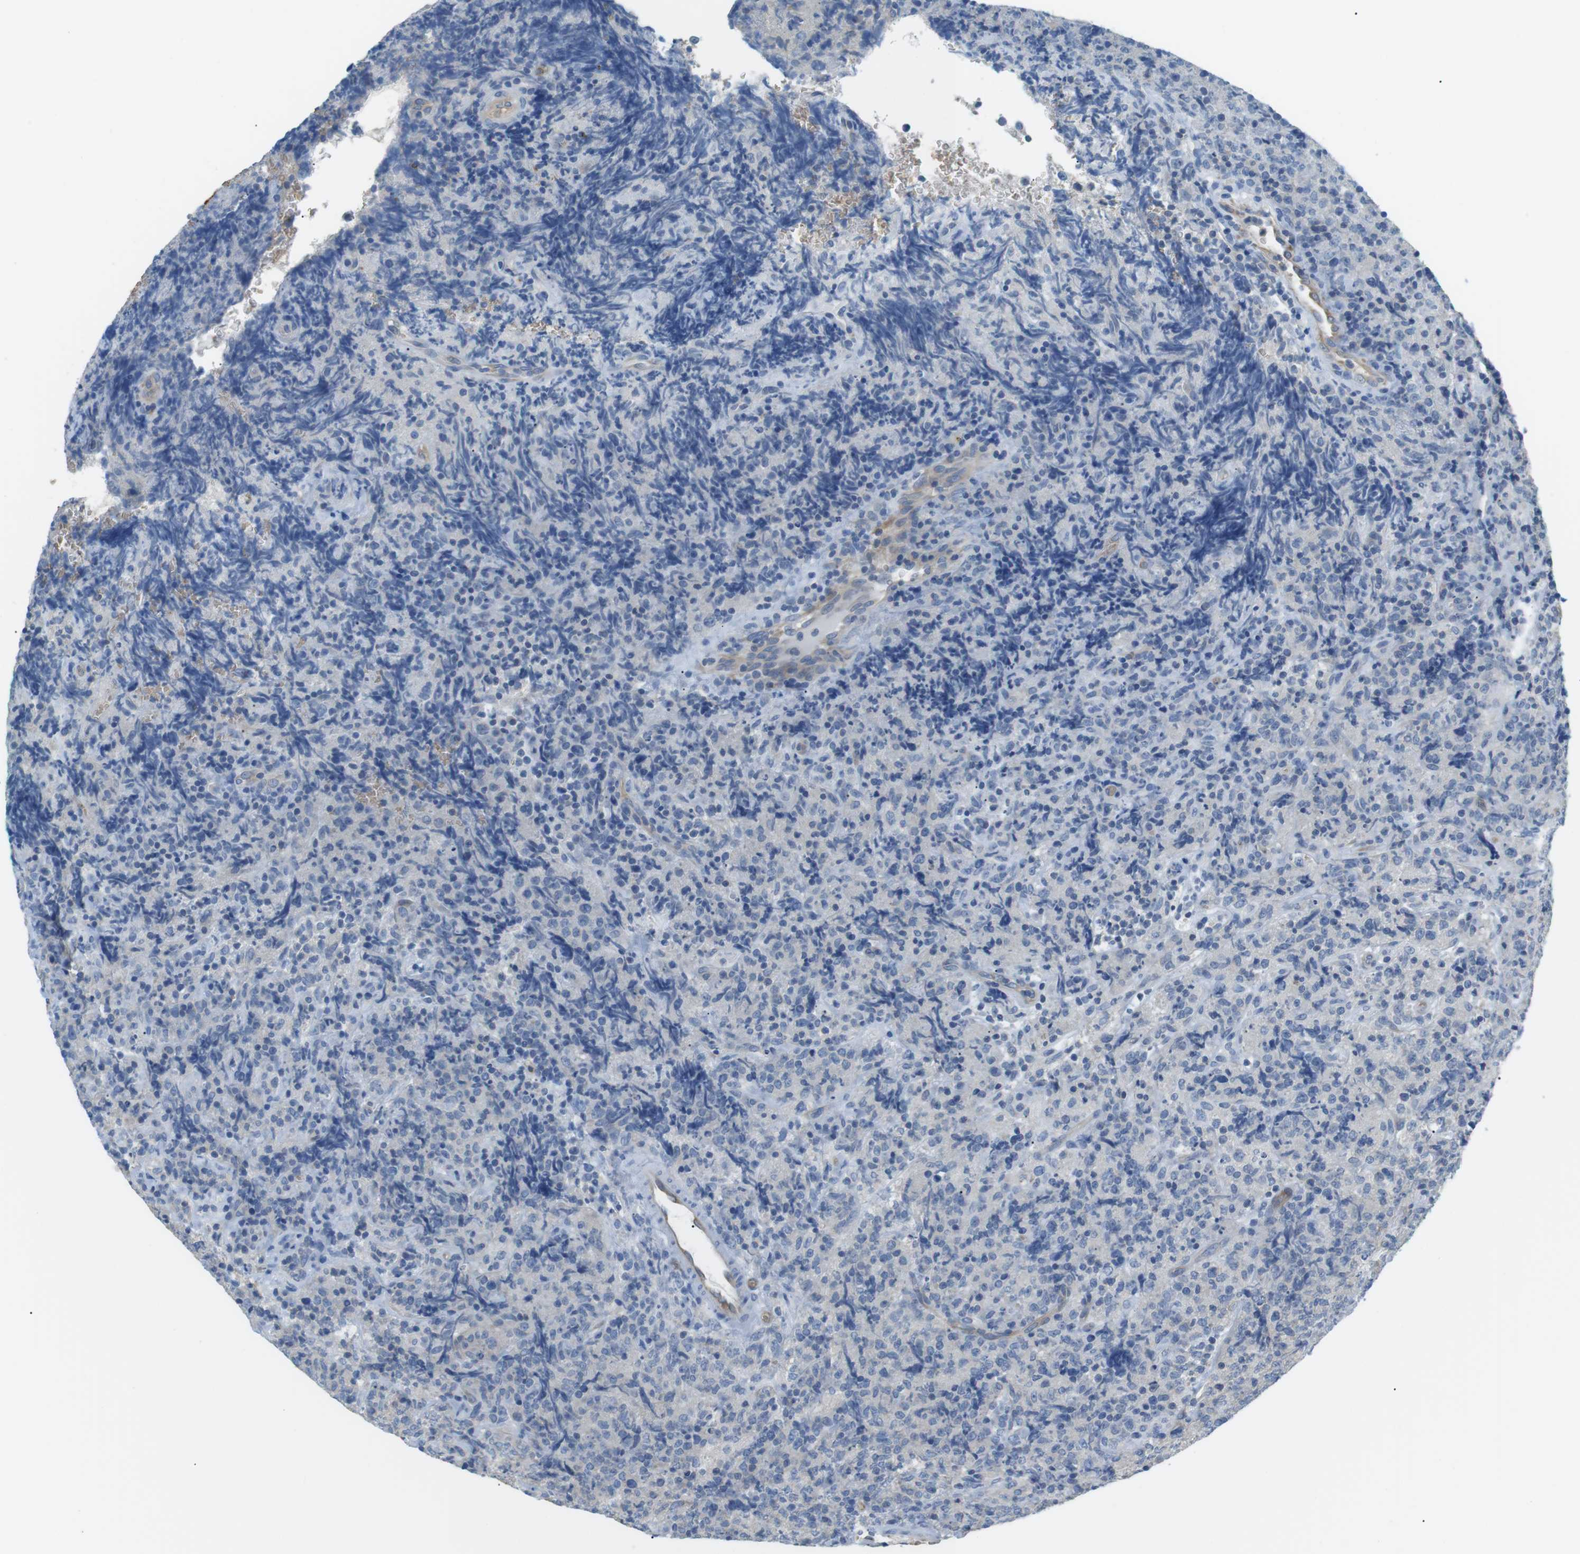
{"staining": {"intensity": "negative", "quantity": "none", "location": "none"}, "tissue": "lymphoma", "cell_type": "Tumor cells", "image_type": "cancer", "snomed": [{"axis": "morphology", "description": "Malignant lymphoma, non-Hodgkin's type, High grade"}, {"axis": "topography", "description": "Tonsil"}], "caption": "High power microscopy image of an immunohistochemistry micrograph of malignant lymphoma, non-Hodgkin's type (high-grade), revealing no significant positivity in tumor cells. (Brightfield microscopy of DAB immunohistochemistry at high magnification).", "gene": "ADCY10", "patient": {"sex": "female", "age": 36}}